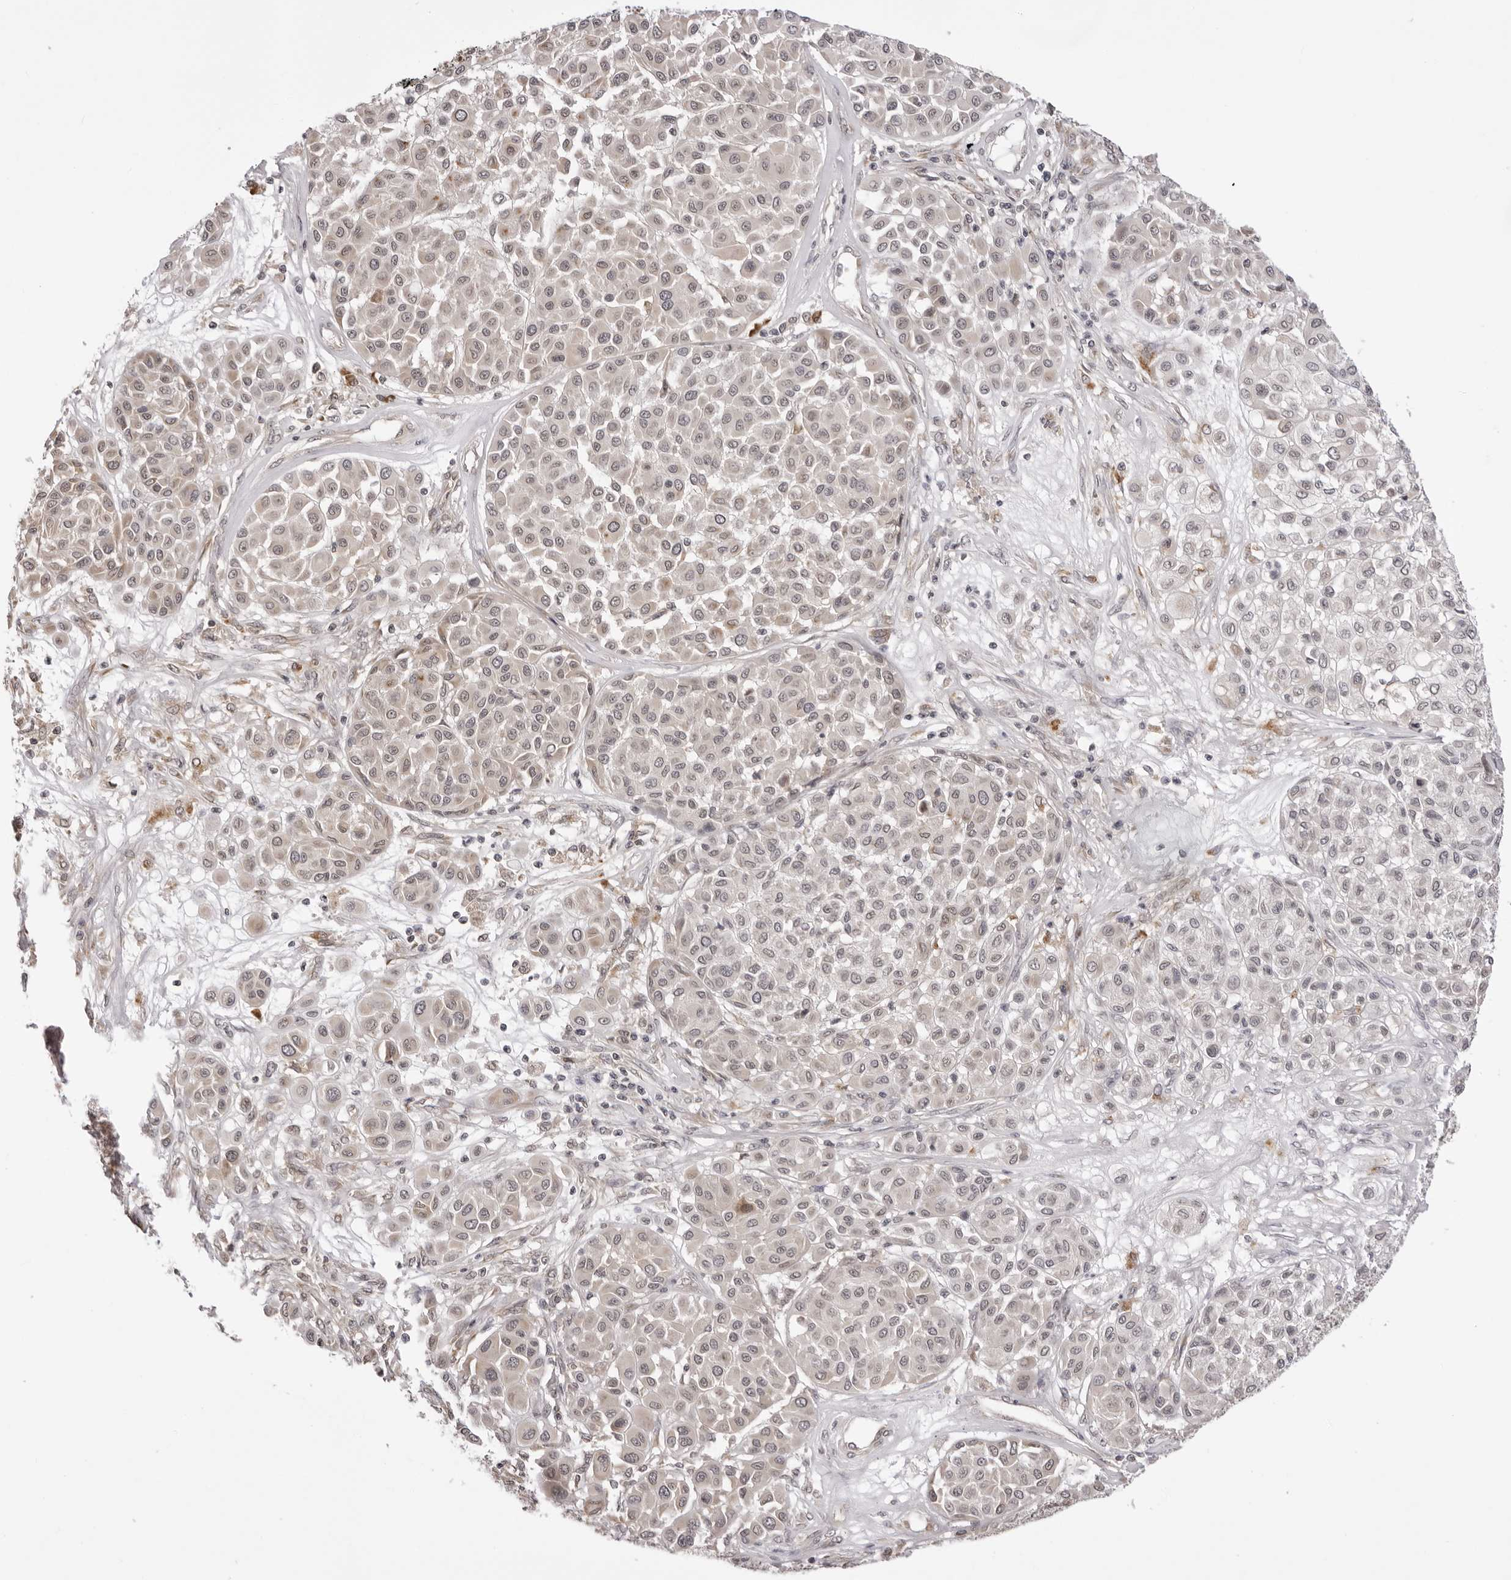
{"staining": {"intensity": "weak", "quantity": "<25%", "location": "cytoplasmic/membranous"}, "tissue": "melanoma", "cell_type": "Tumor cells", "image_type": "cancer", "snomed": [{"axis": "morphology", "description": "Malignant melanoma, Metastatic site"}, {"axis": "topography", "description": "Soft tissue"}], "caption": "A histopathology image of malignant melanoma (metastatic site) stained for a protein exhibits no brown staining in tumor cells.", "gene": "ZC3H11A", "patient": {"sex": "male", "age": 41}}